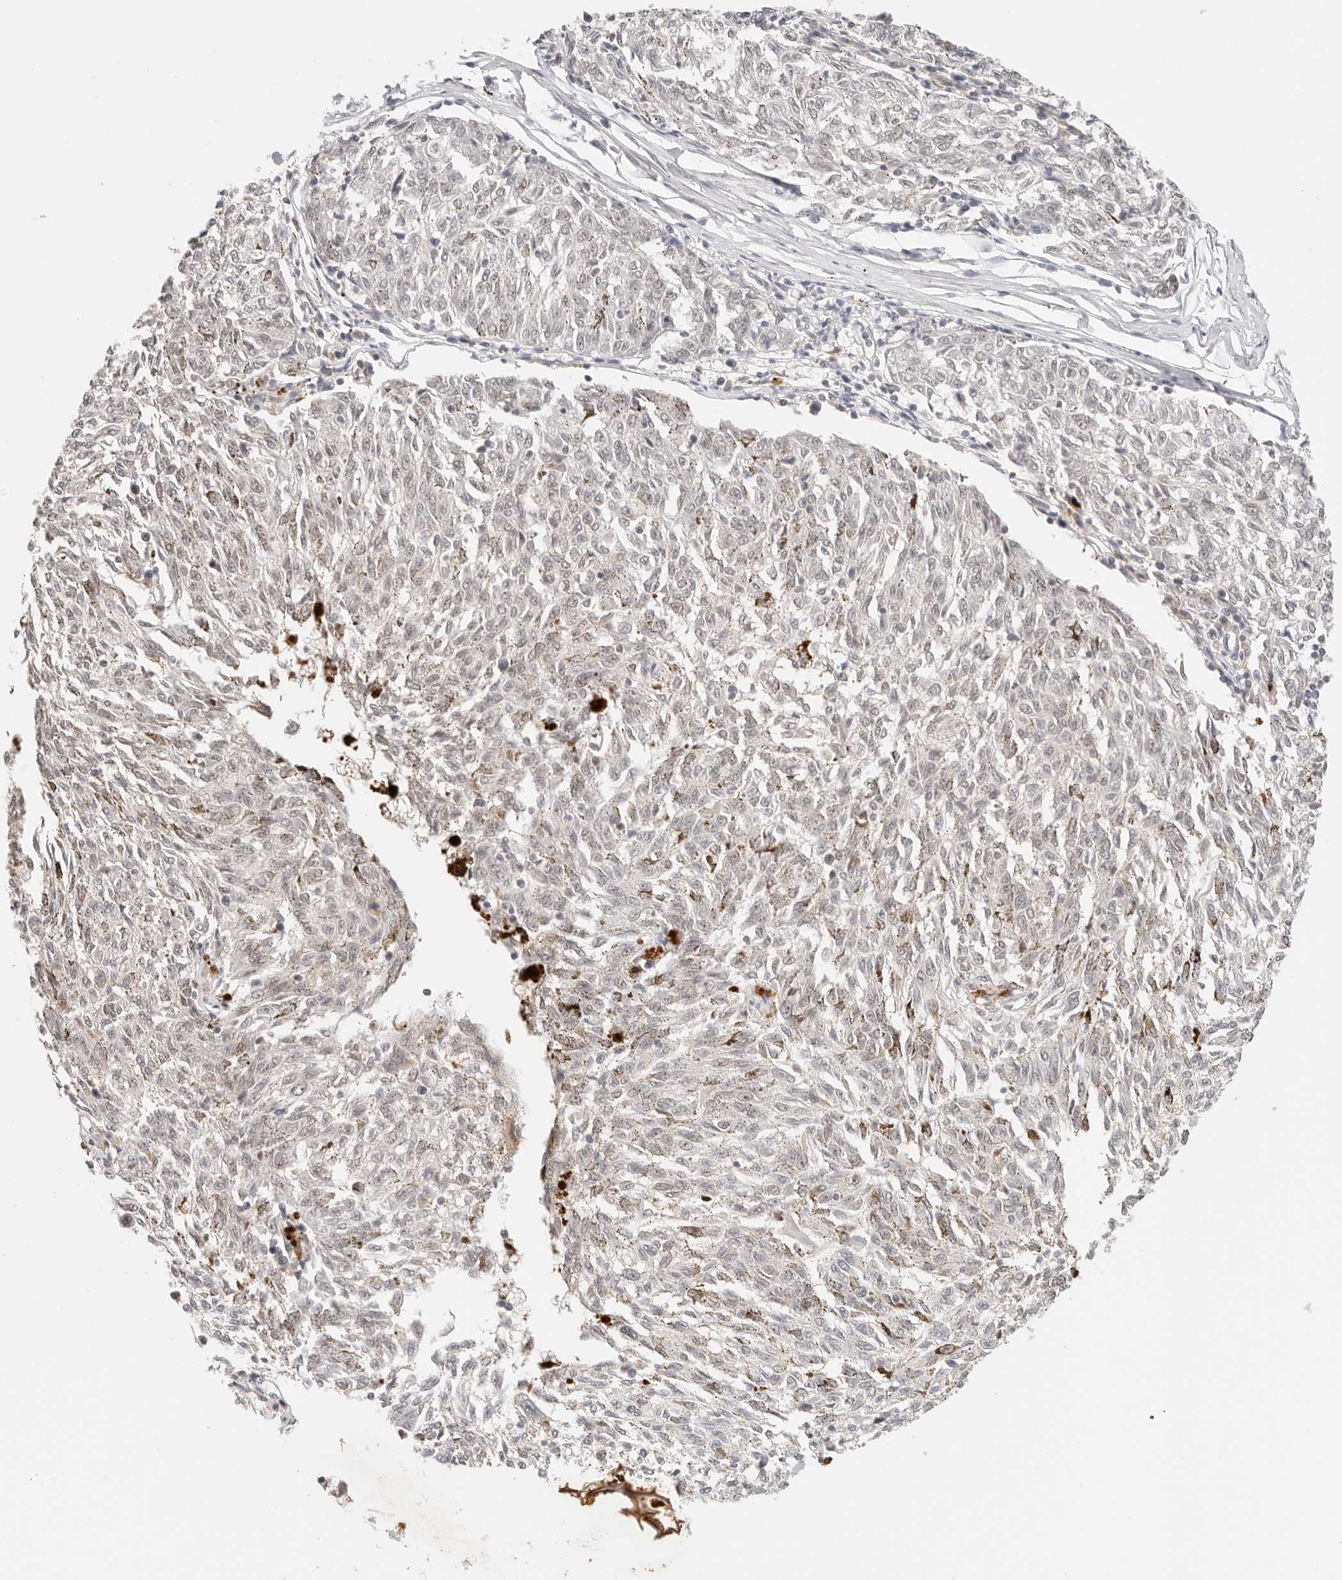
{"staining": {"intensity": "weak", "quantity": "25%-75%", "location": "nuclear"}, "tissue": "melanoma", "cell_type": "Tumor cells", "image_type": "cancer", "snomed": [{"axis": "morphology", "description": "Malignant melanoma, NOS"}, {"axis": "topography", "description": "Skin"}], "caption": "The immunohistochemical stain highlights weak nuclear staining in tumor cells of melanoma tissue.", "gene": "RFC3", "patient": {"sex": "female", "age": 72}}